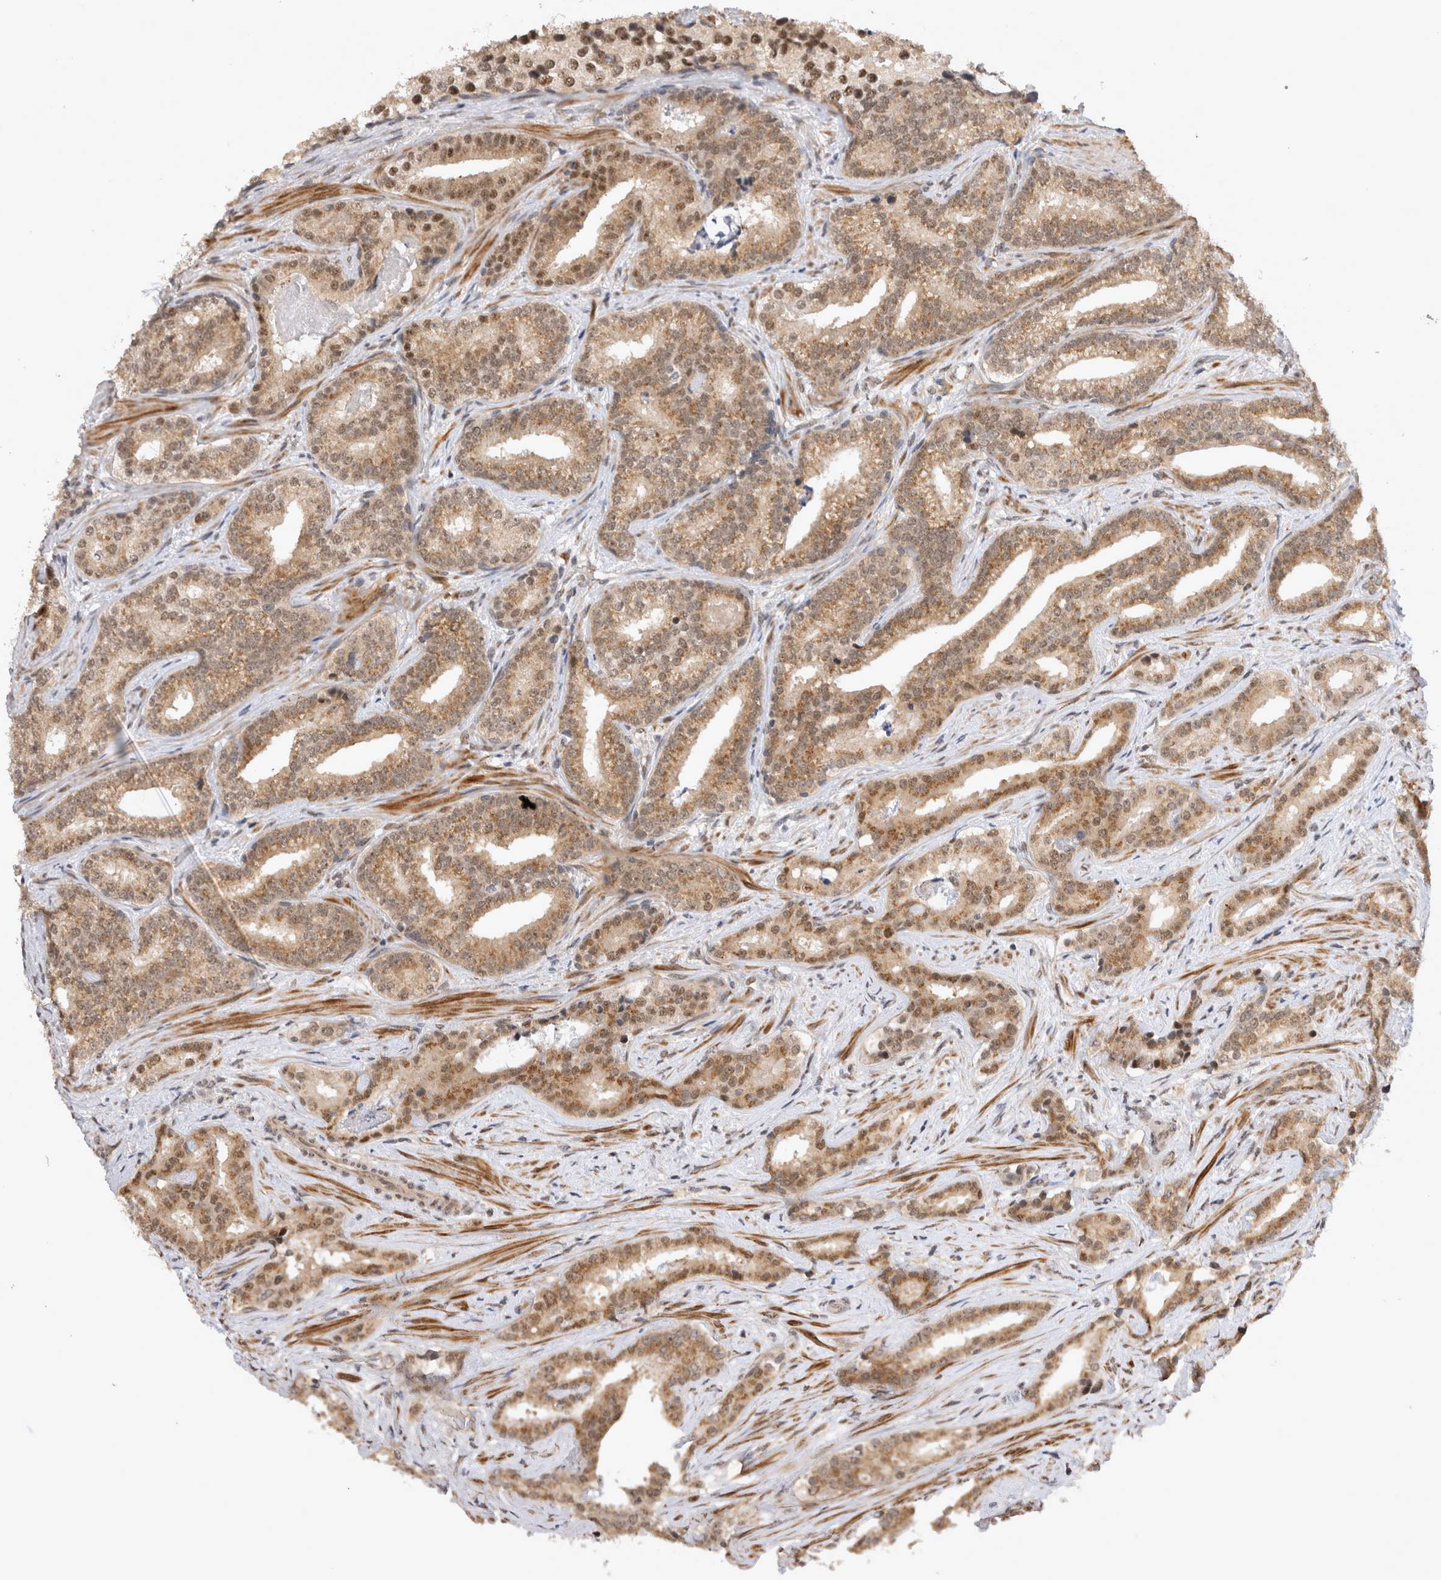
{"staining": {"intensity": "moderate", "quantity": ">75%", "location": "cytoplasmic/membranous,nuclear"}, "tissue": "prostate cancer", "cell_type": "Tumor cells", "image_type": "cancer", "snomed": [{"axis": "morphology", "description": "Adenocarcinoma, Low grade"}, {"axis": "topography", "description": "Prostate"}], "caption": "Adenocarcinoma (low-grade) (prostate) was stained to show a protein in brown. There is medium levels of moderate cytoplasmic/membranous and nuclear positivity in approximately >75% of tumor cells.", "gene": "TMEM65", "patient": {"sex": "male", "age": 67}}